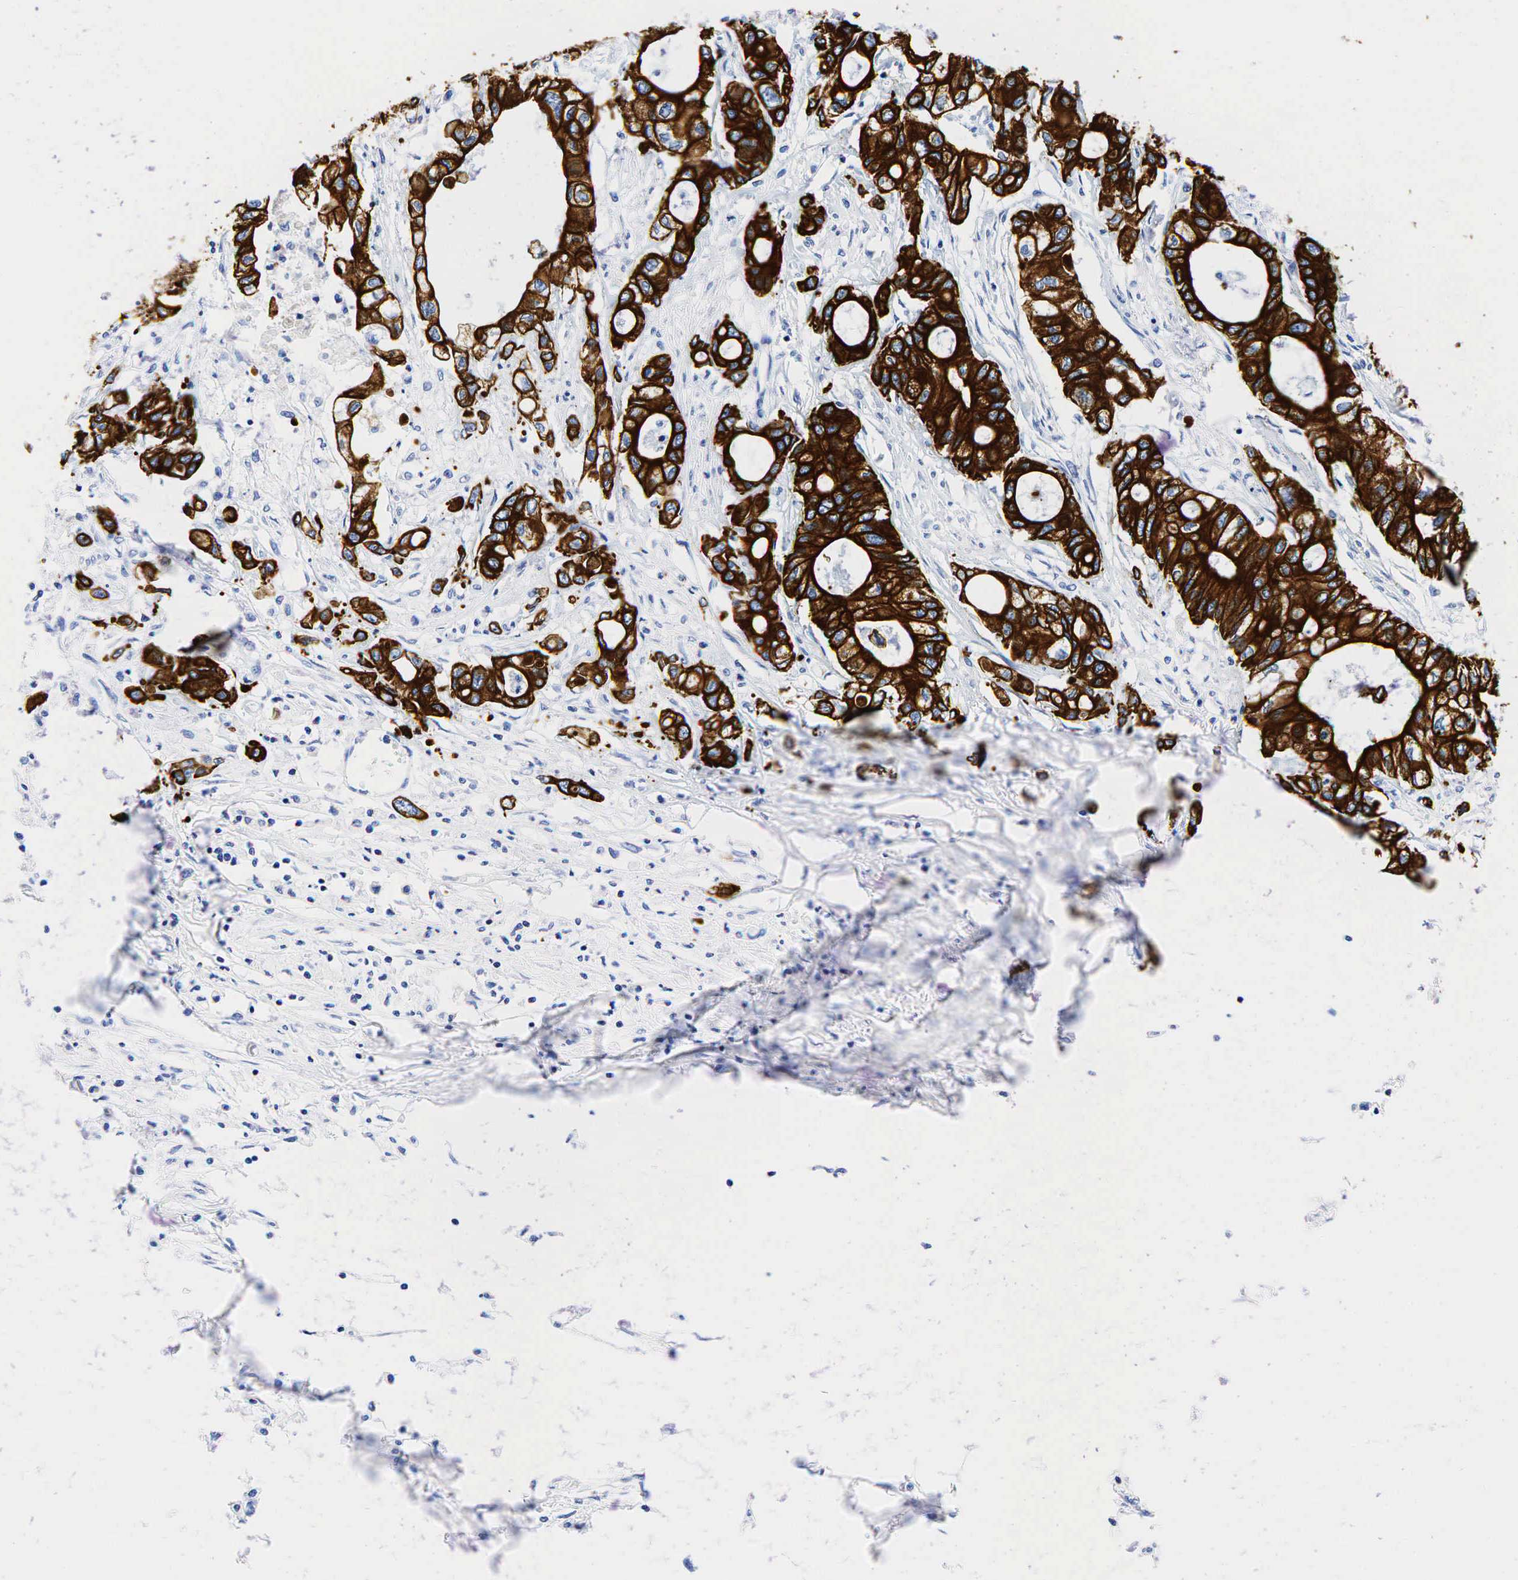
{"staining": {"intensity": "strong", "quantity": ">75%", "location": "cytoplasmic/membranous"}, "tissue": "pancreatic cancer", "cell_type": "Tumor cells", "image_type": "cancer", "snomed": [{"axis": "morphology", "description": "Adenocarcinoma, NOS"}, {"axis": "topography", "description": "Pancreas"}], "caption": "Brown immunohistochemical staining in adenocarcinoma (pancreatic) reveals strong cytoplasmic/membranous staining in about >75% of tumor cells.", "gene": "KRT19", "patient": {"sex": "male", "age": 79}}